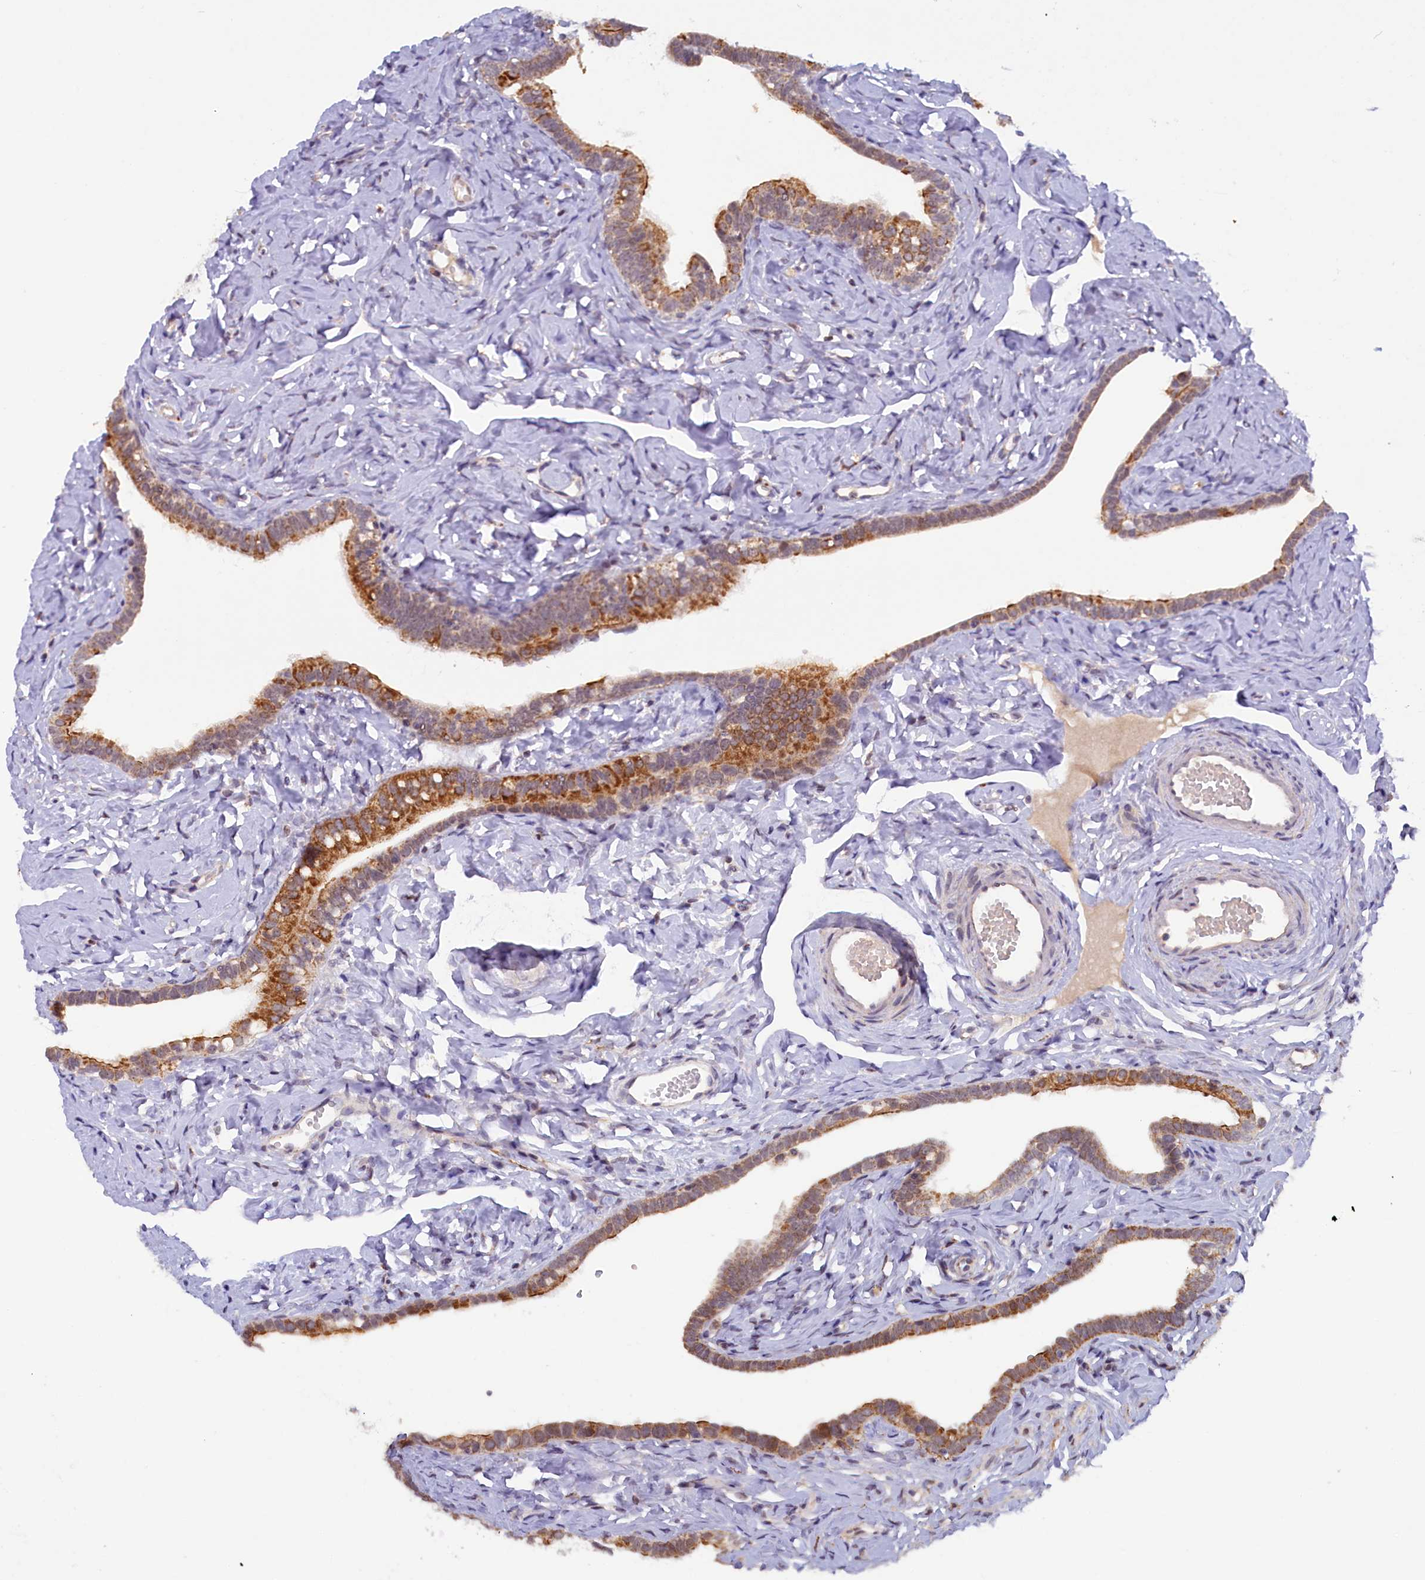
{"staining": {"intensity": "strong", "quantity": ">75%", "location": "cytoplasmic/membranous"}, "tissue": "fallopian tube", "cell_type": "Glandular cells", "image_type": "normal", "snomed": [{"axis": "morphology", "description": "Normal tissue, NOS"}, {"axis": "topography", "description": "Fallopian tube"}], "caption": "Protein expression analysis of unremarkable fallopian tube shows strong cytoplasmic/membranous expression in approximately >75% of glandular cells.", "gene": "DUS3L", "patient": {"sex": "female", "age": 66}}